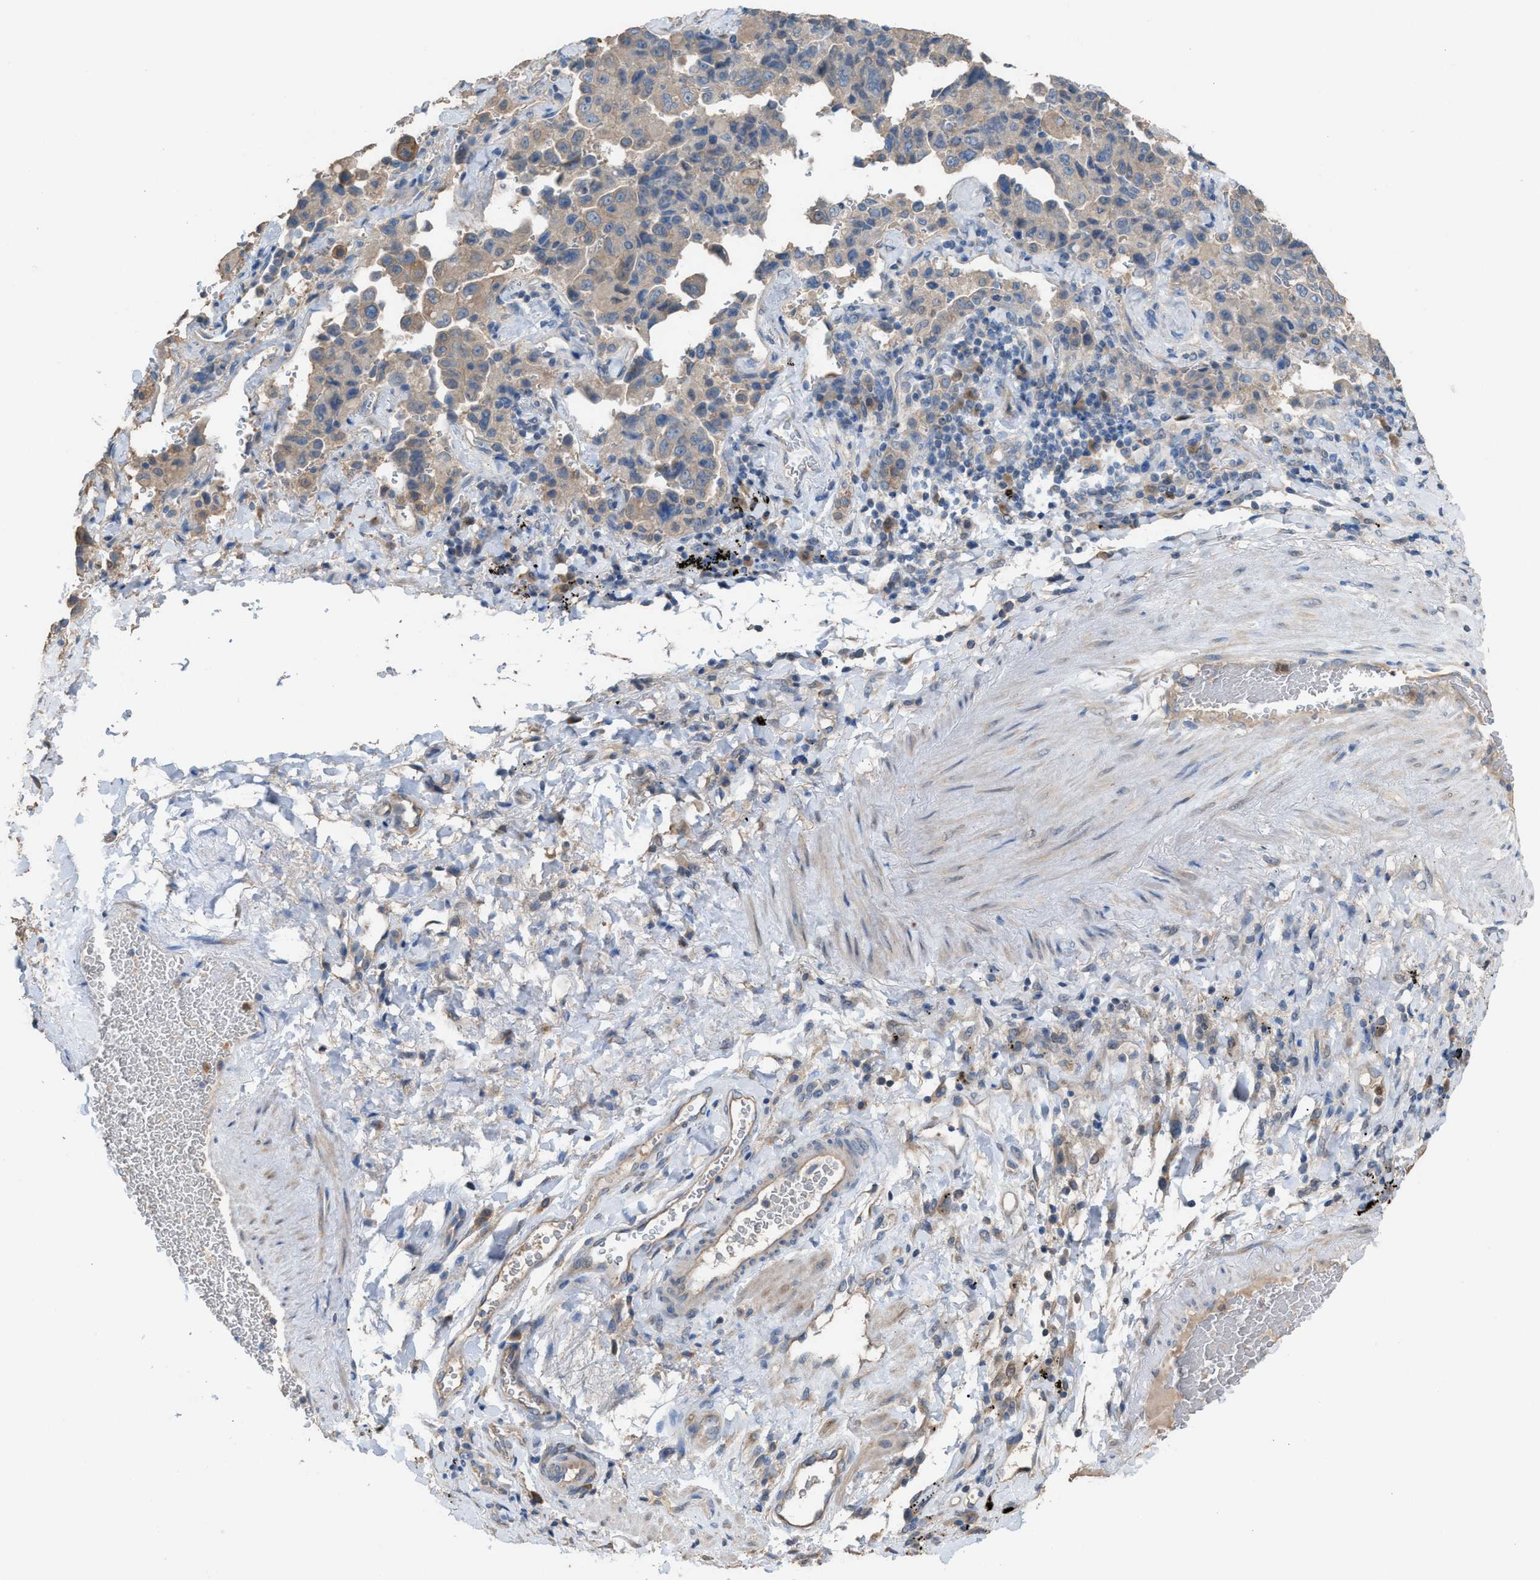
{"staining": {"intensity": "weak", "quantity": "<25%", "location": "cytoplasmic/membranous"}, "tissue": "lung cancer", "cell_type": "Tumor cells", "image_type": "cancer", "snomed": [{"axis": "morphology", "description": "Adenocarcinoma, NOS"}, {"axis": "topography", "description": "Lung"}], "caption": "An IHC photomicrograph of lung cancer is shown. There is no staining in tumor cells of lung cancer.", "gene": "NQO2", "patient": {"sex": "female", "age": 51}}